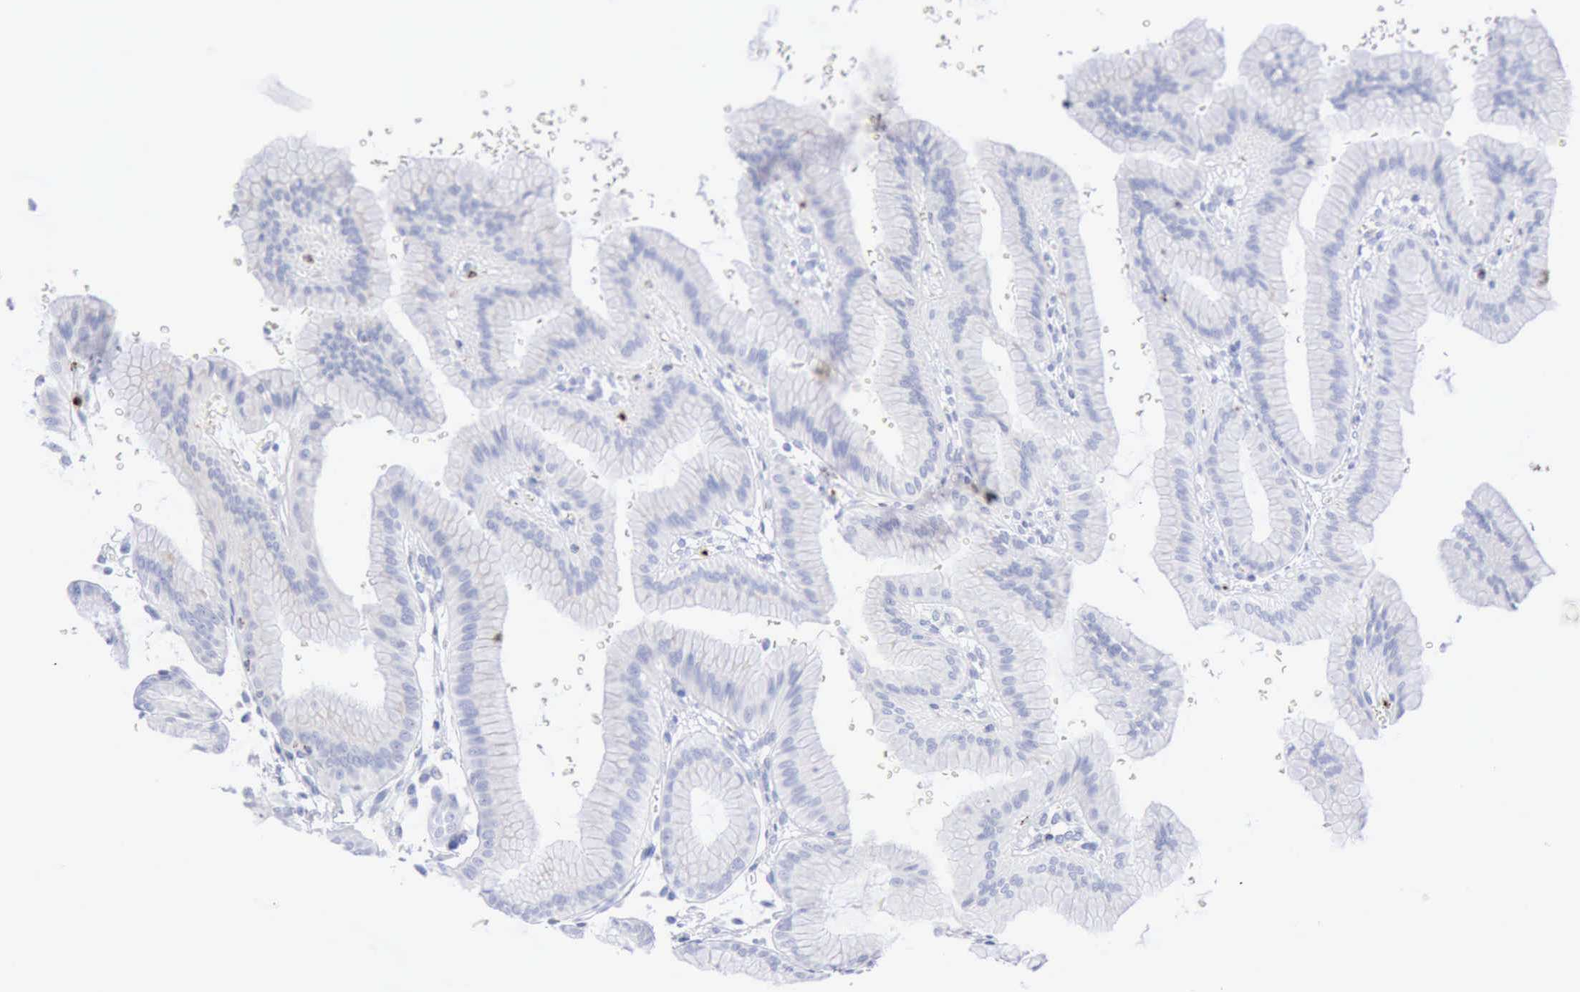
{"staining": {"intensity": "negative", "quantity": "none", "location": "none"}, "tissue": "stomach", "cell_type": "Glandular cells", "image_type": "normal", "snomed": [{"axis": "morphology", "description": "Normal tissue, NOS"}, {"axis": "topography", "description": "Stomach"}], "caption": "The photomicrograph demonstrates no staining of glandular cells in normal stomach. The staining was performed using DAB (3,3'-diaminobenzidine) to visualize the protein expression in brown, while the nuclei were stained in blue with hematoxylin (Magnification: 20x).", "gene": "GZMB", "patient": {"sex": "male", "age": 42}}